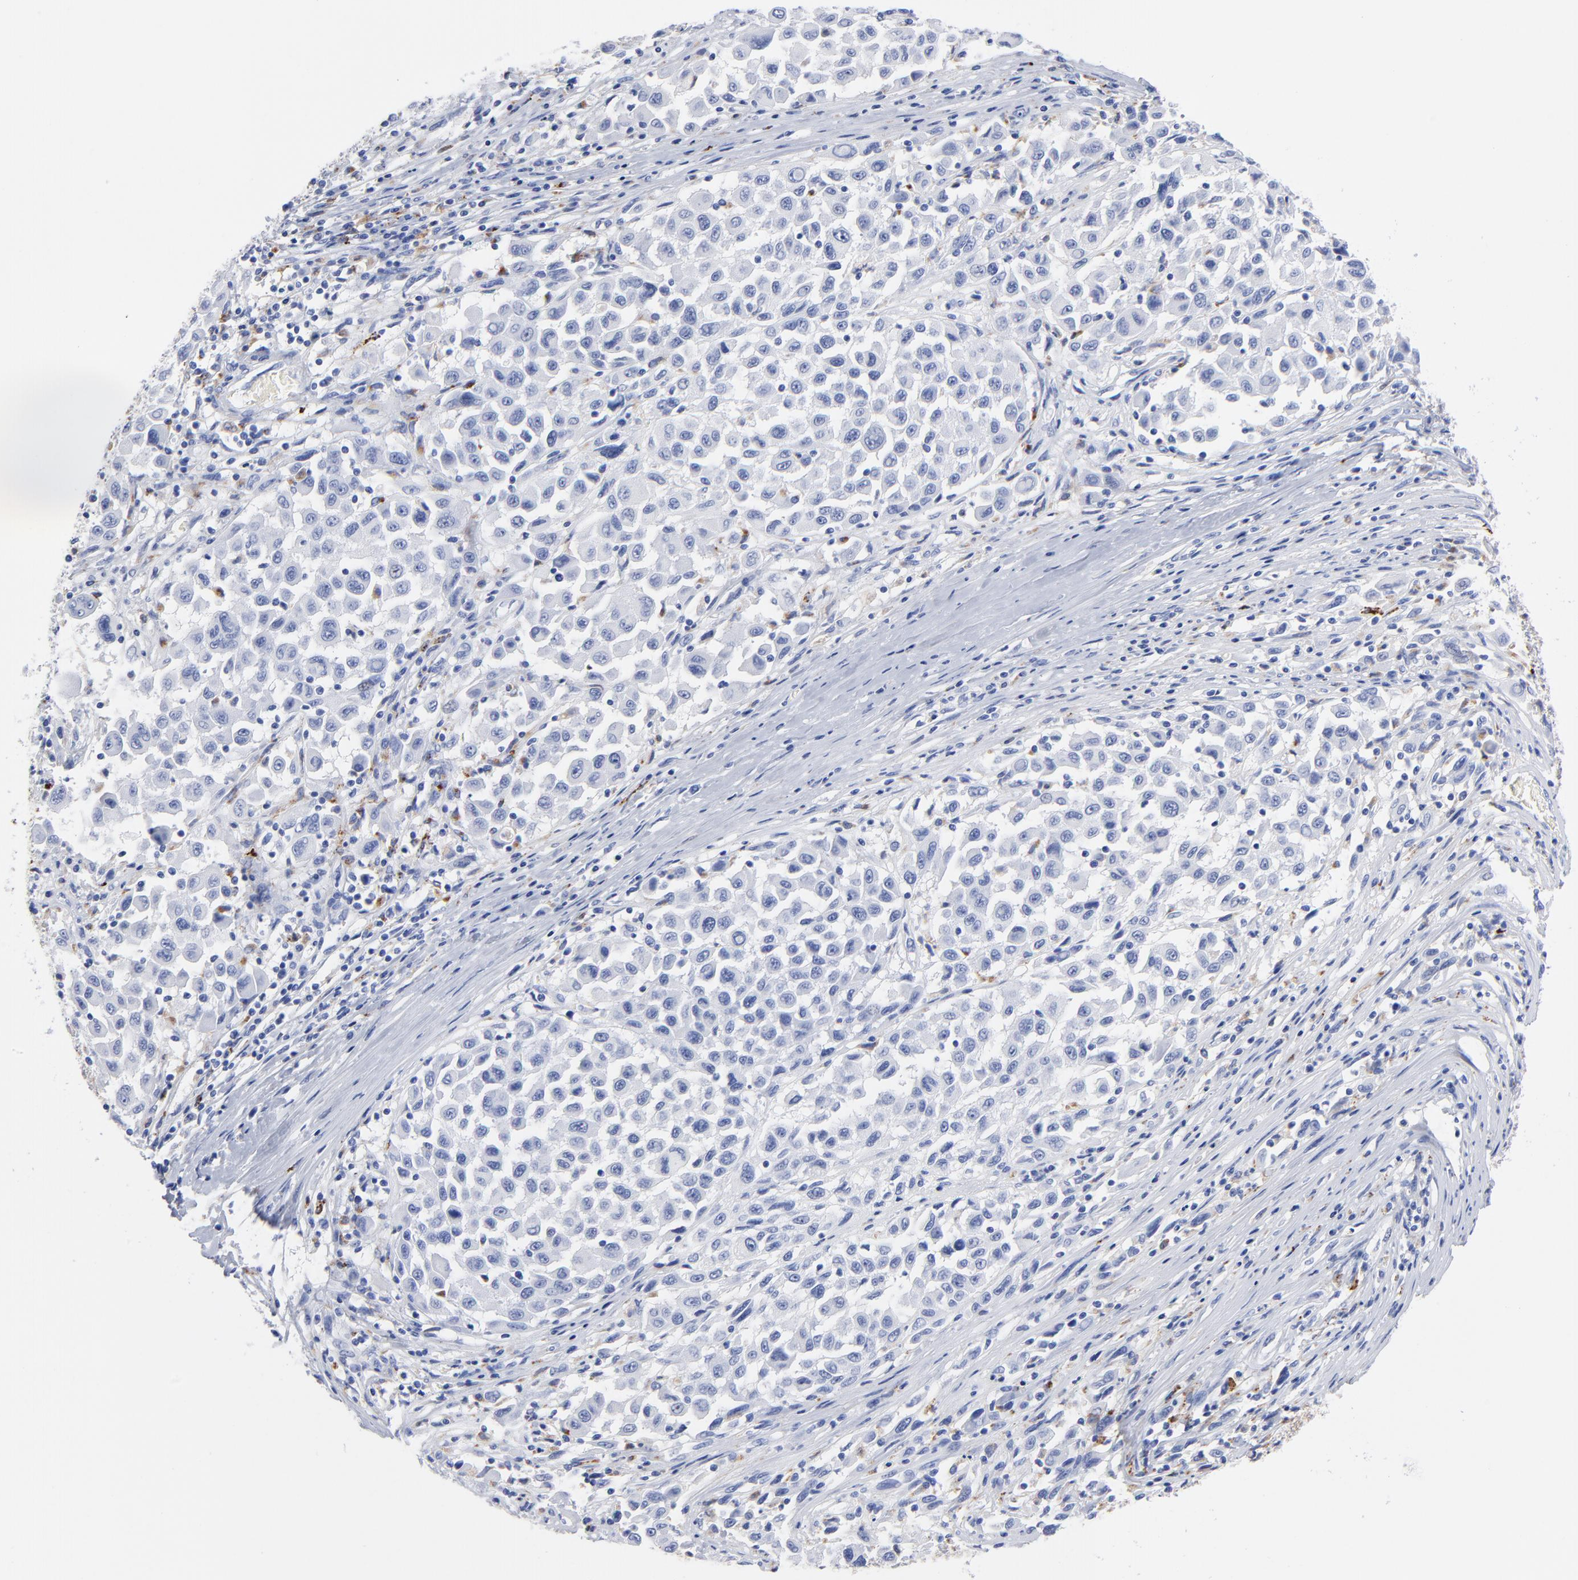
{"staining": {"intensity": "negative", "quantity": "none", "location": "none"}, "tissue": "melanoma", "cell_type": "Tumor cells", "image_type": "cancer", "snomed": [{"axis": "morphology", "description": "Malignant melanoma, Metastatic site"}, {"axis": "topography", "description": "Lymph node"}], "caption": "DAB (3,3'-diaminobenzidine) immunohistochemical staining of malignant melanoma (metastatic site) exhibits no significant positivity in tumor cells.", "gene": "CPVL", "patient": {"sex": "male", "age": 61}}